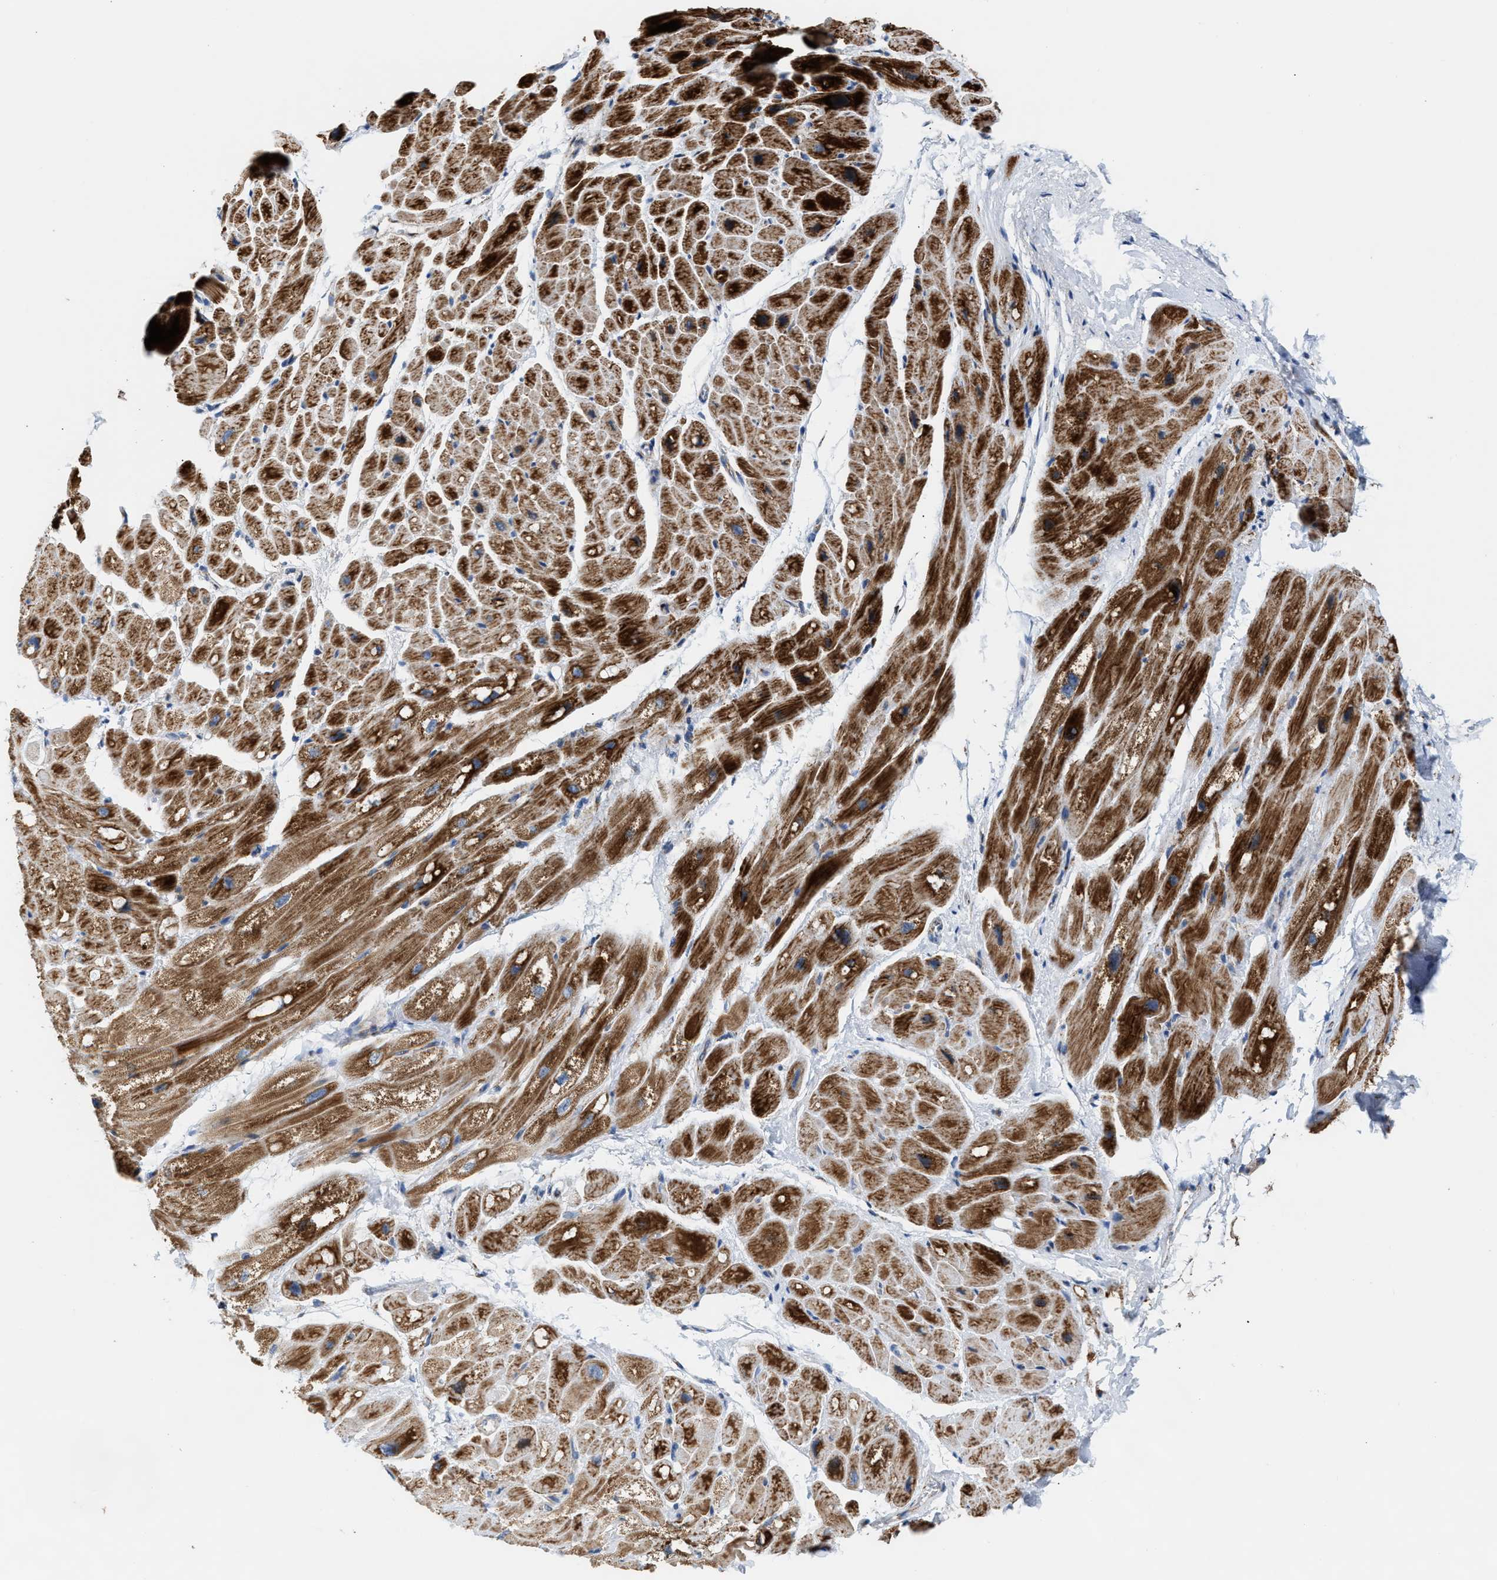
{"staining": {"intensity": "strong", "quantity": ">75%", "location": "cytoplasmic/membranous"}, "tissue": "heart muscle", "cell_type": "Cardiomyocytes", "image_type": "normal", "snomed": [{"axis": "morphology", "description": "Normal tissue, NOS"}, {"axis": "topography", "description": "Heart"}], "caption": "Immunohistochemistry (IHC) of normal heart muscle shows high levels of strong cytoplasmic/membranous staining in about >75% of cardiomyocytes.", "gene": "PMPCA", "patient": {"sex": "male", "age": 49}}